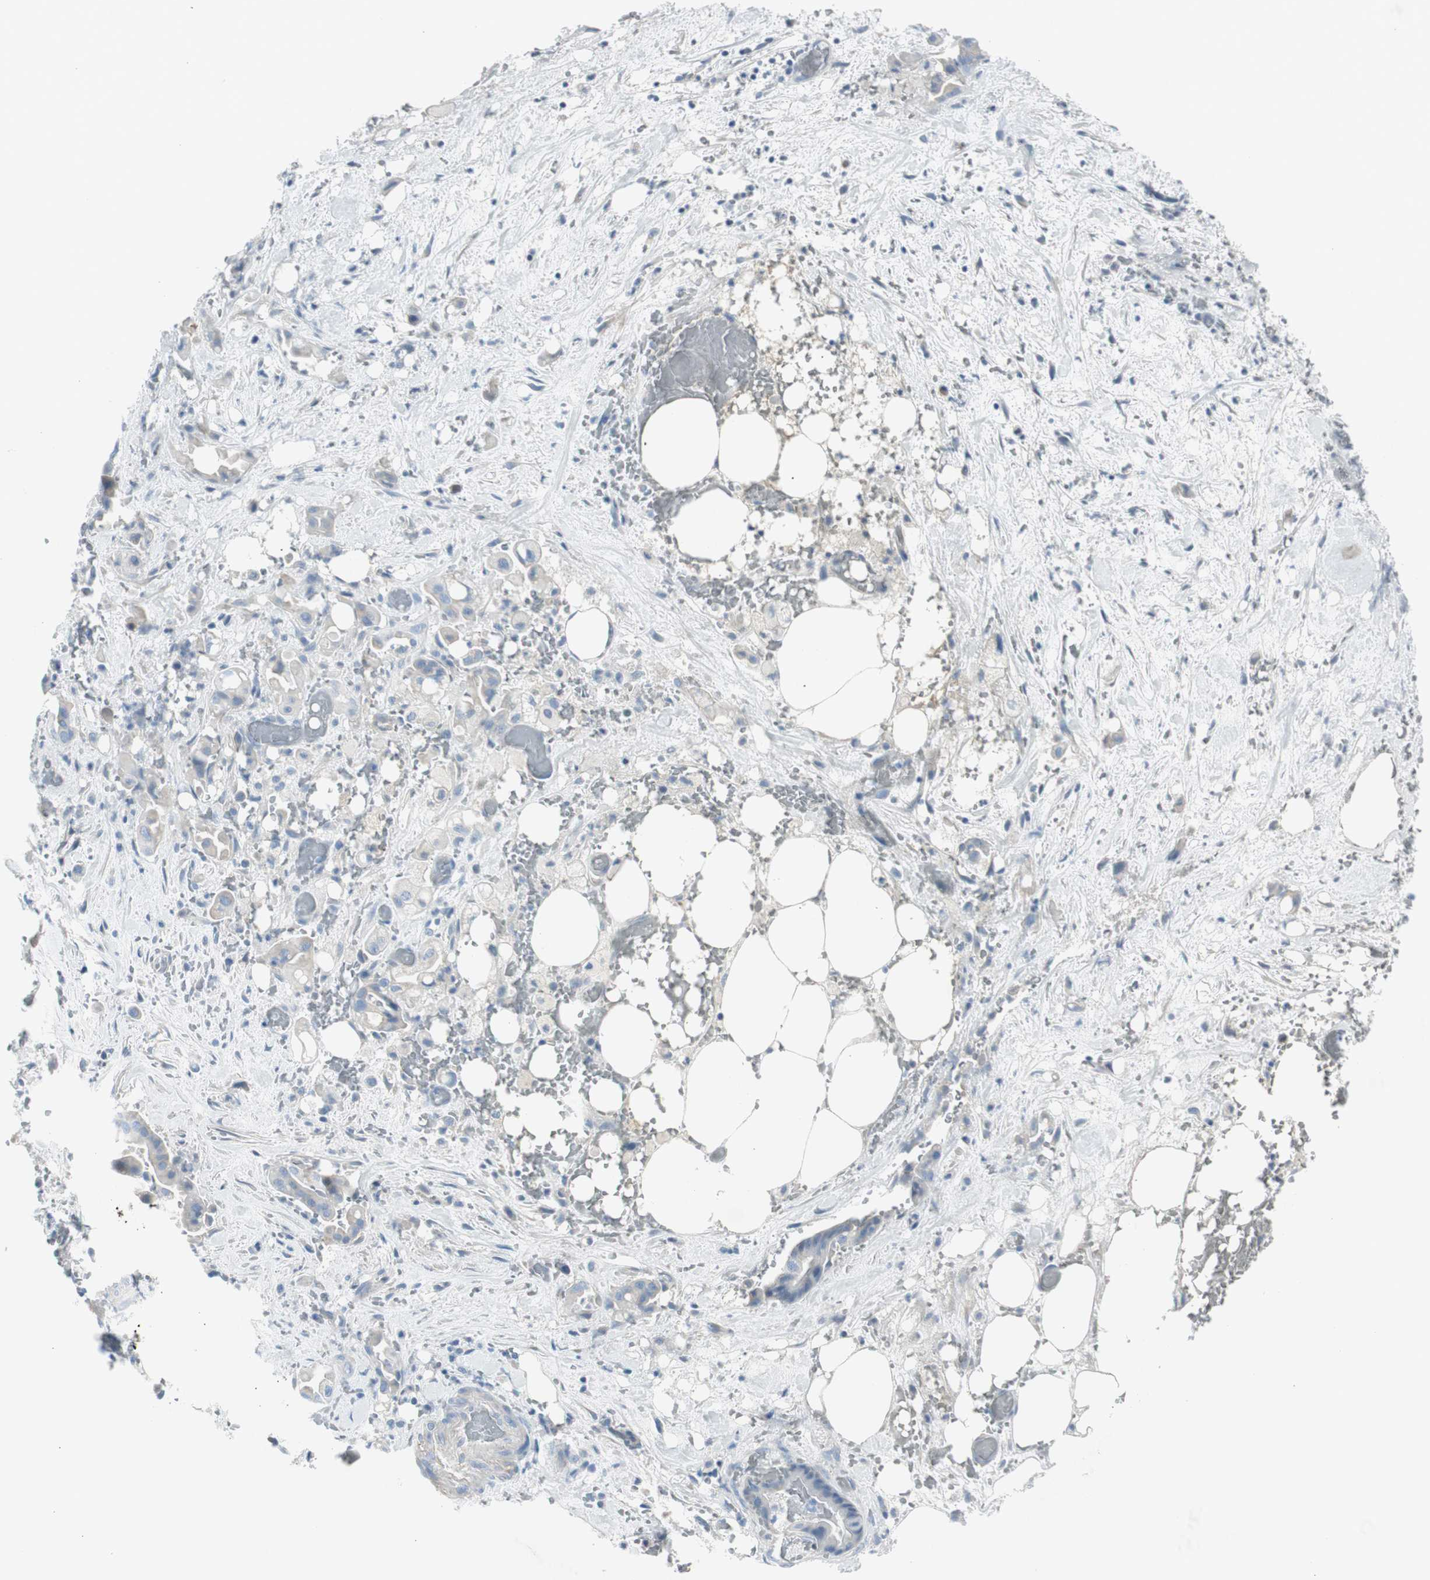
{"staining": {"intensity": "negative", "quantity": "none", "location": "none"}, "tissue": "liver cancer", "cell_type": "Tumor cells", "image_type": "cancer", "snomed": [{"axis": "morphology", "description": "Cholangiocarcinoma"}, {"axis": "topography", "description": "Liver"}], "caption": "High magnification brightfield microscopy of cholangiocarcinoma (liver) stained with DAB (brown) and counterstained with hematoxylin (blue): tumor cells show no significant expression.", "gene": "CACNA2D1", "patient": {"sex": "female", "age": 68}}